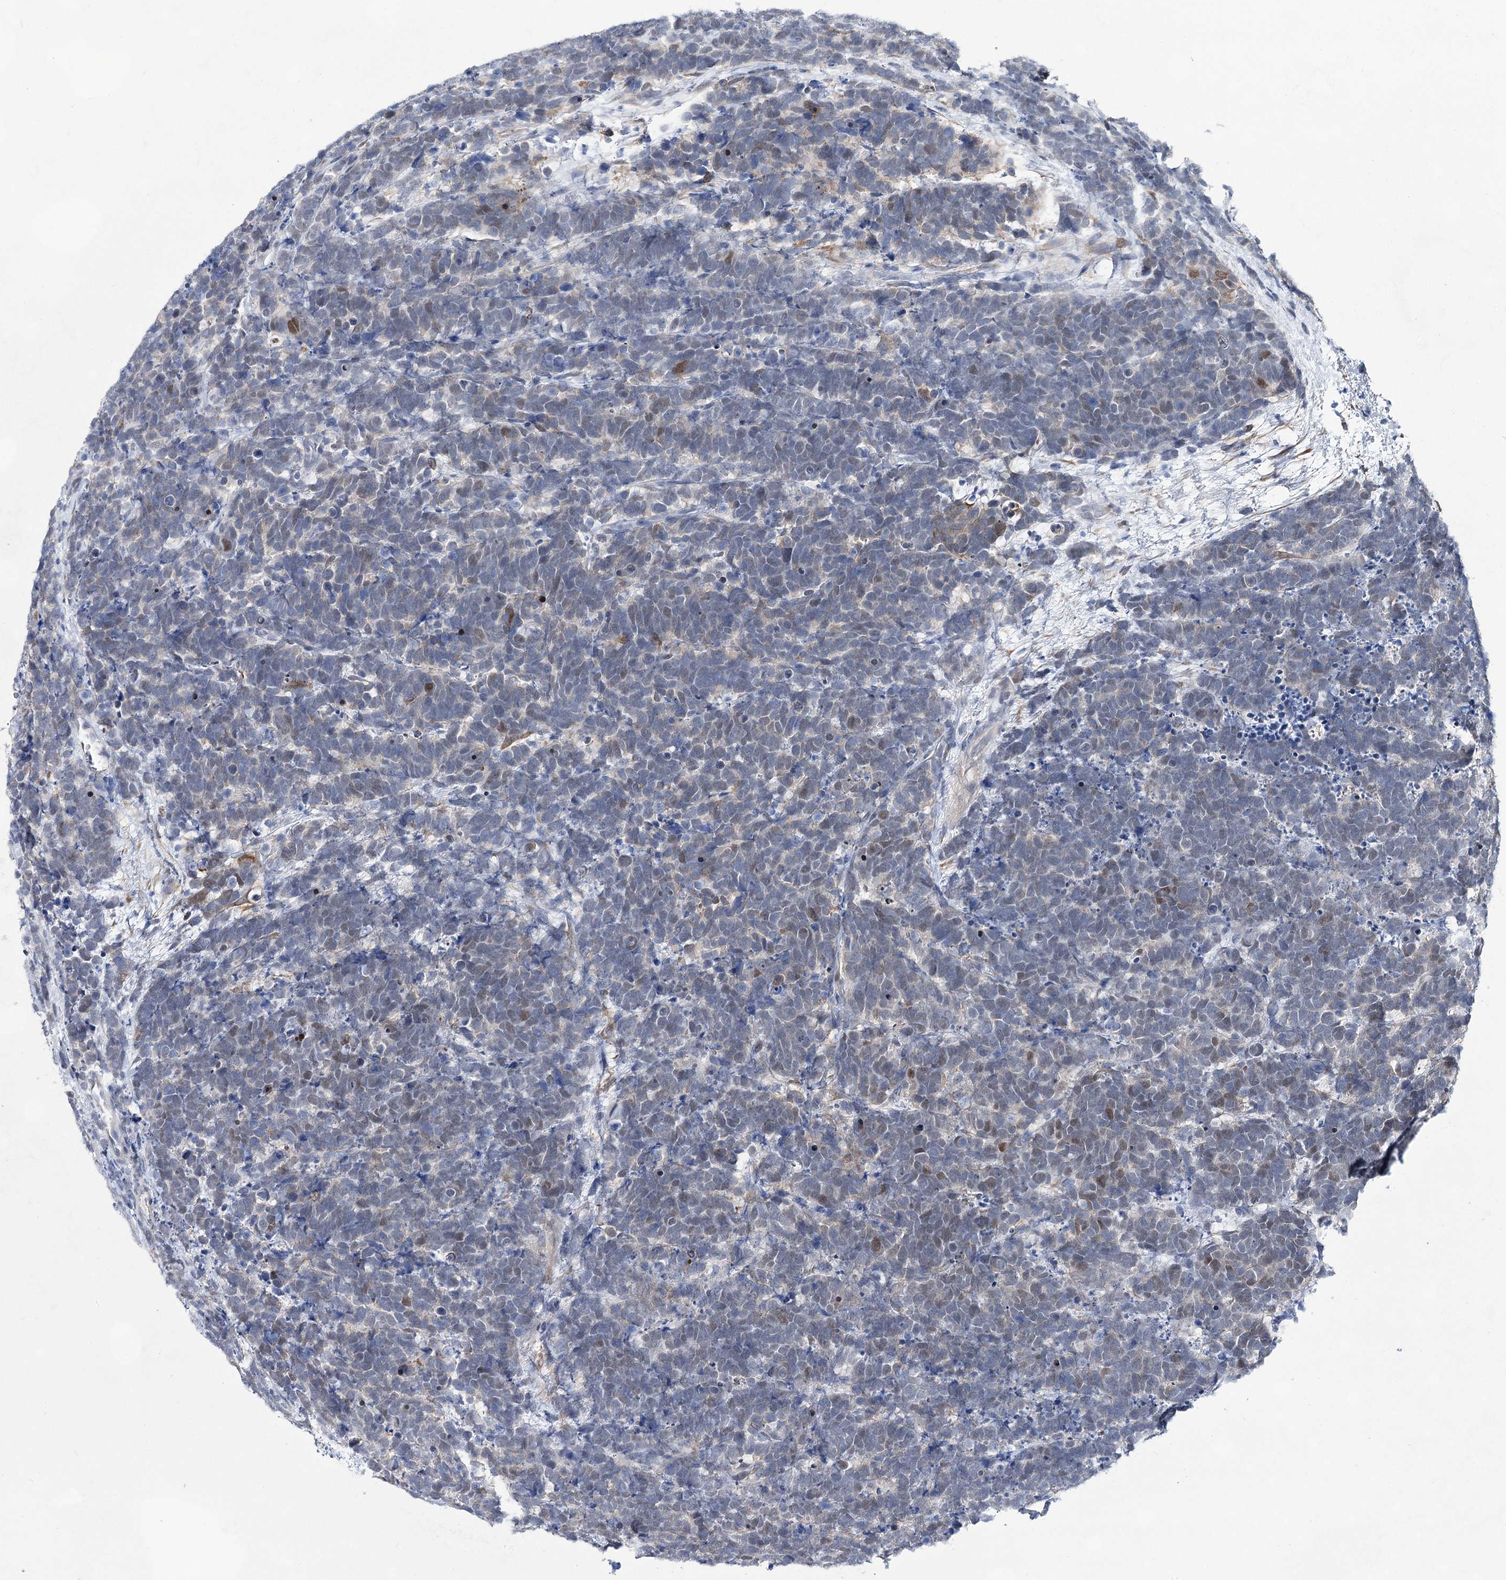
{"staining": {"intensity": "moderate", "quantity": "<25%", "location": "nuclear"}, "tissue": "carcinoid", "cell_type": "Tumor cells", "image_type": "cancer", "snomed": [{"axis": "morphology", "description": "Carcinoma, NOS"}, {"axis": "morphology", "description": "Carcinoid, malignant, NOS"}, {"axis": "topography", "description": "Urinary bladder"}], "caption": "Carcinoid stained with a brown dye shows moderate nuclear positive positivity in about <25% of tumor cells.", "gene": "UGDH", "patient": {"sex": "male", "age": 57}}